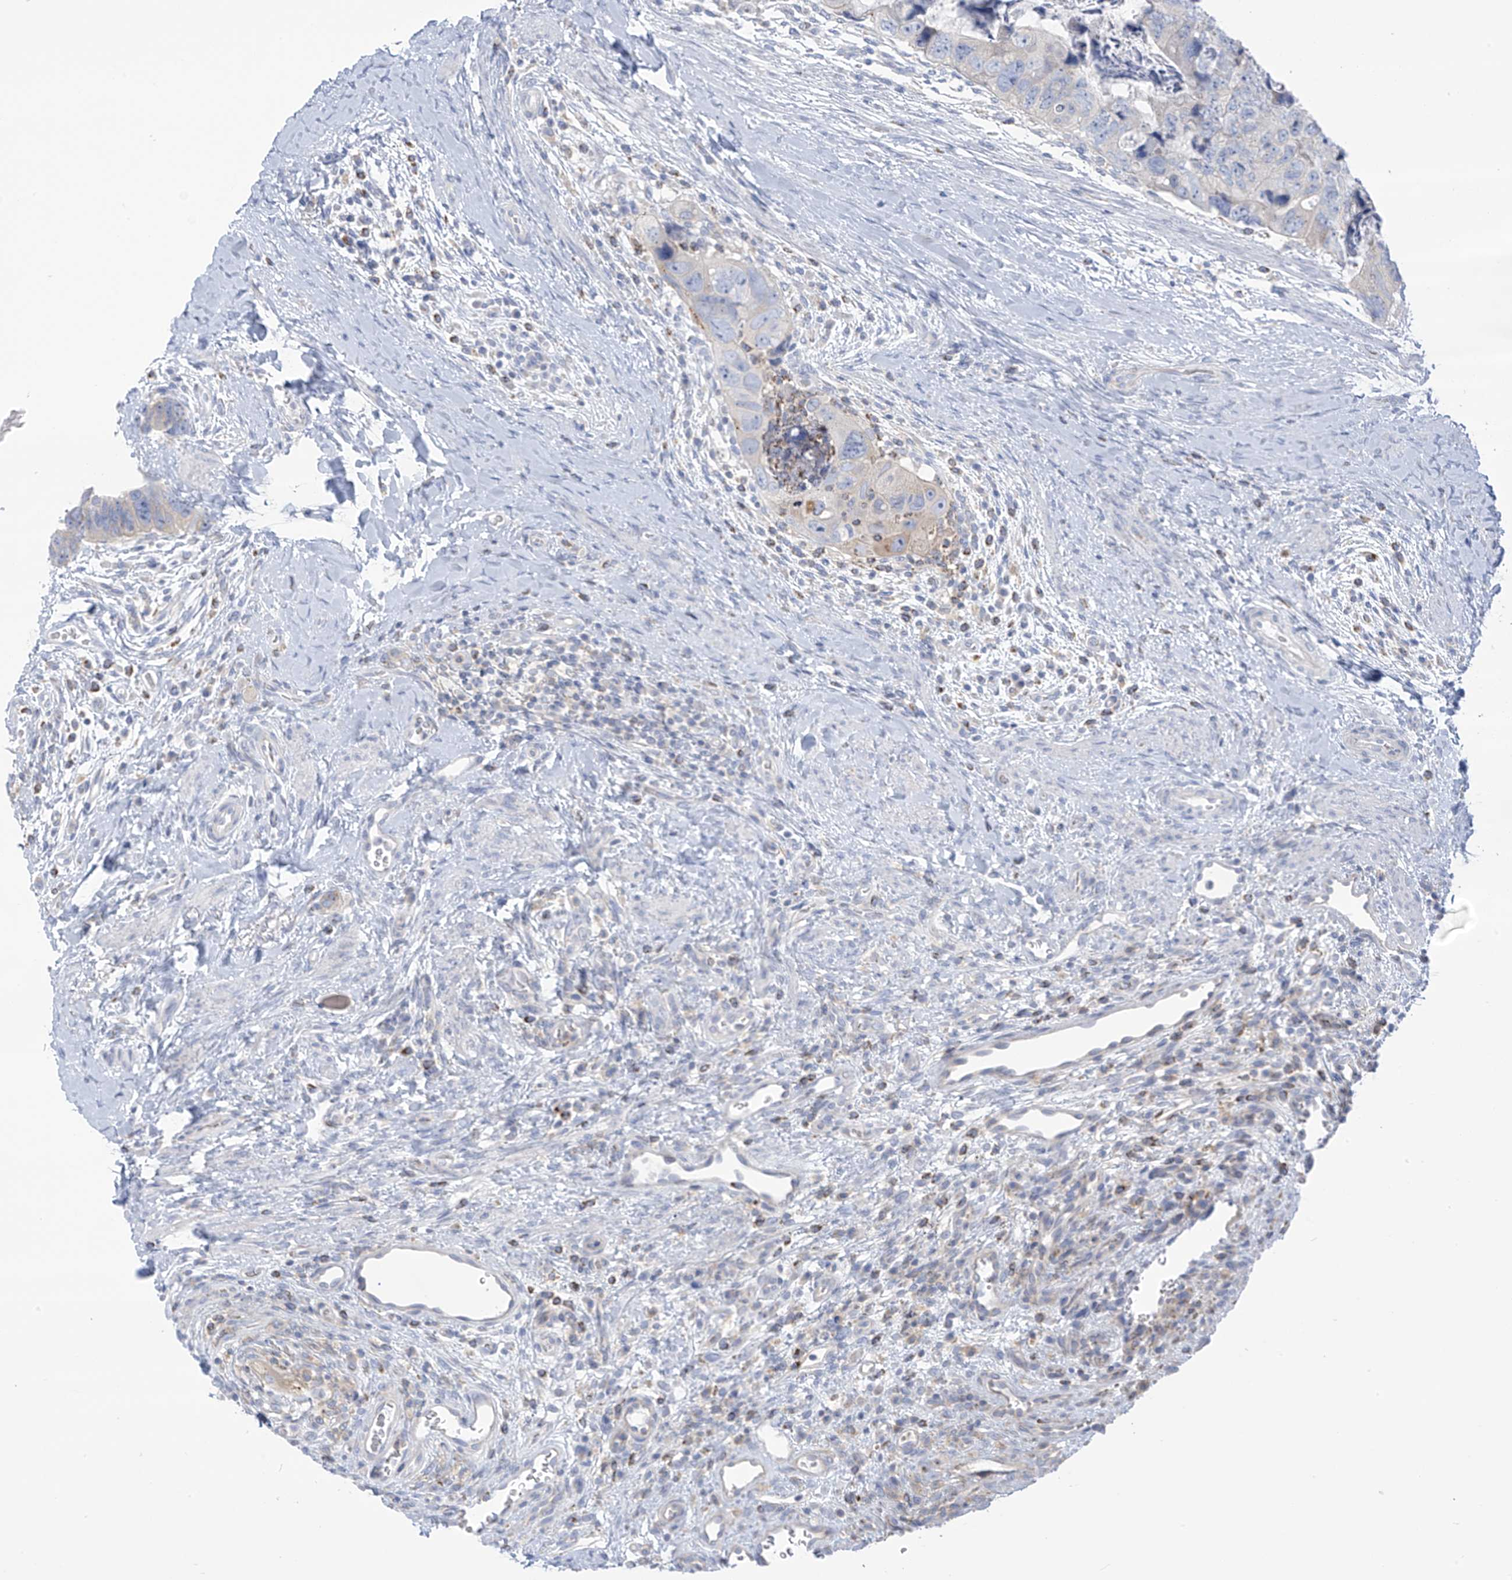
{"staining": {"intensity": "negative", "quantity": "none", "location": "none"}, "tissue": "colorectal cancer", "cell_type": "Tumor cells", "image_type": "cancer", "snomed": [{"axis": "morphology", "description": "Adenocarcinoma, NOS"}, {"axis": "topography", "description": "Rectum"}], "caption": "Immunohistochemical staining of colorectal cancer (adenocarcinoma) shows no significant positivity in tumor cells.", "gene": "SLC6A12", "patient": {"sex": "male", "age": 59}}